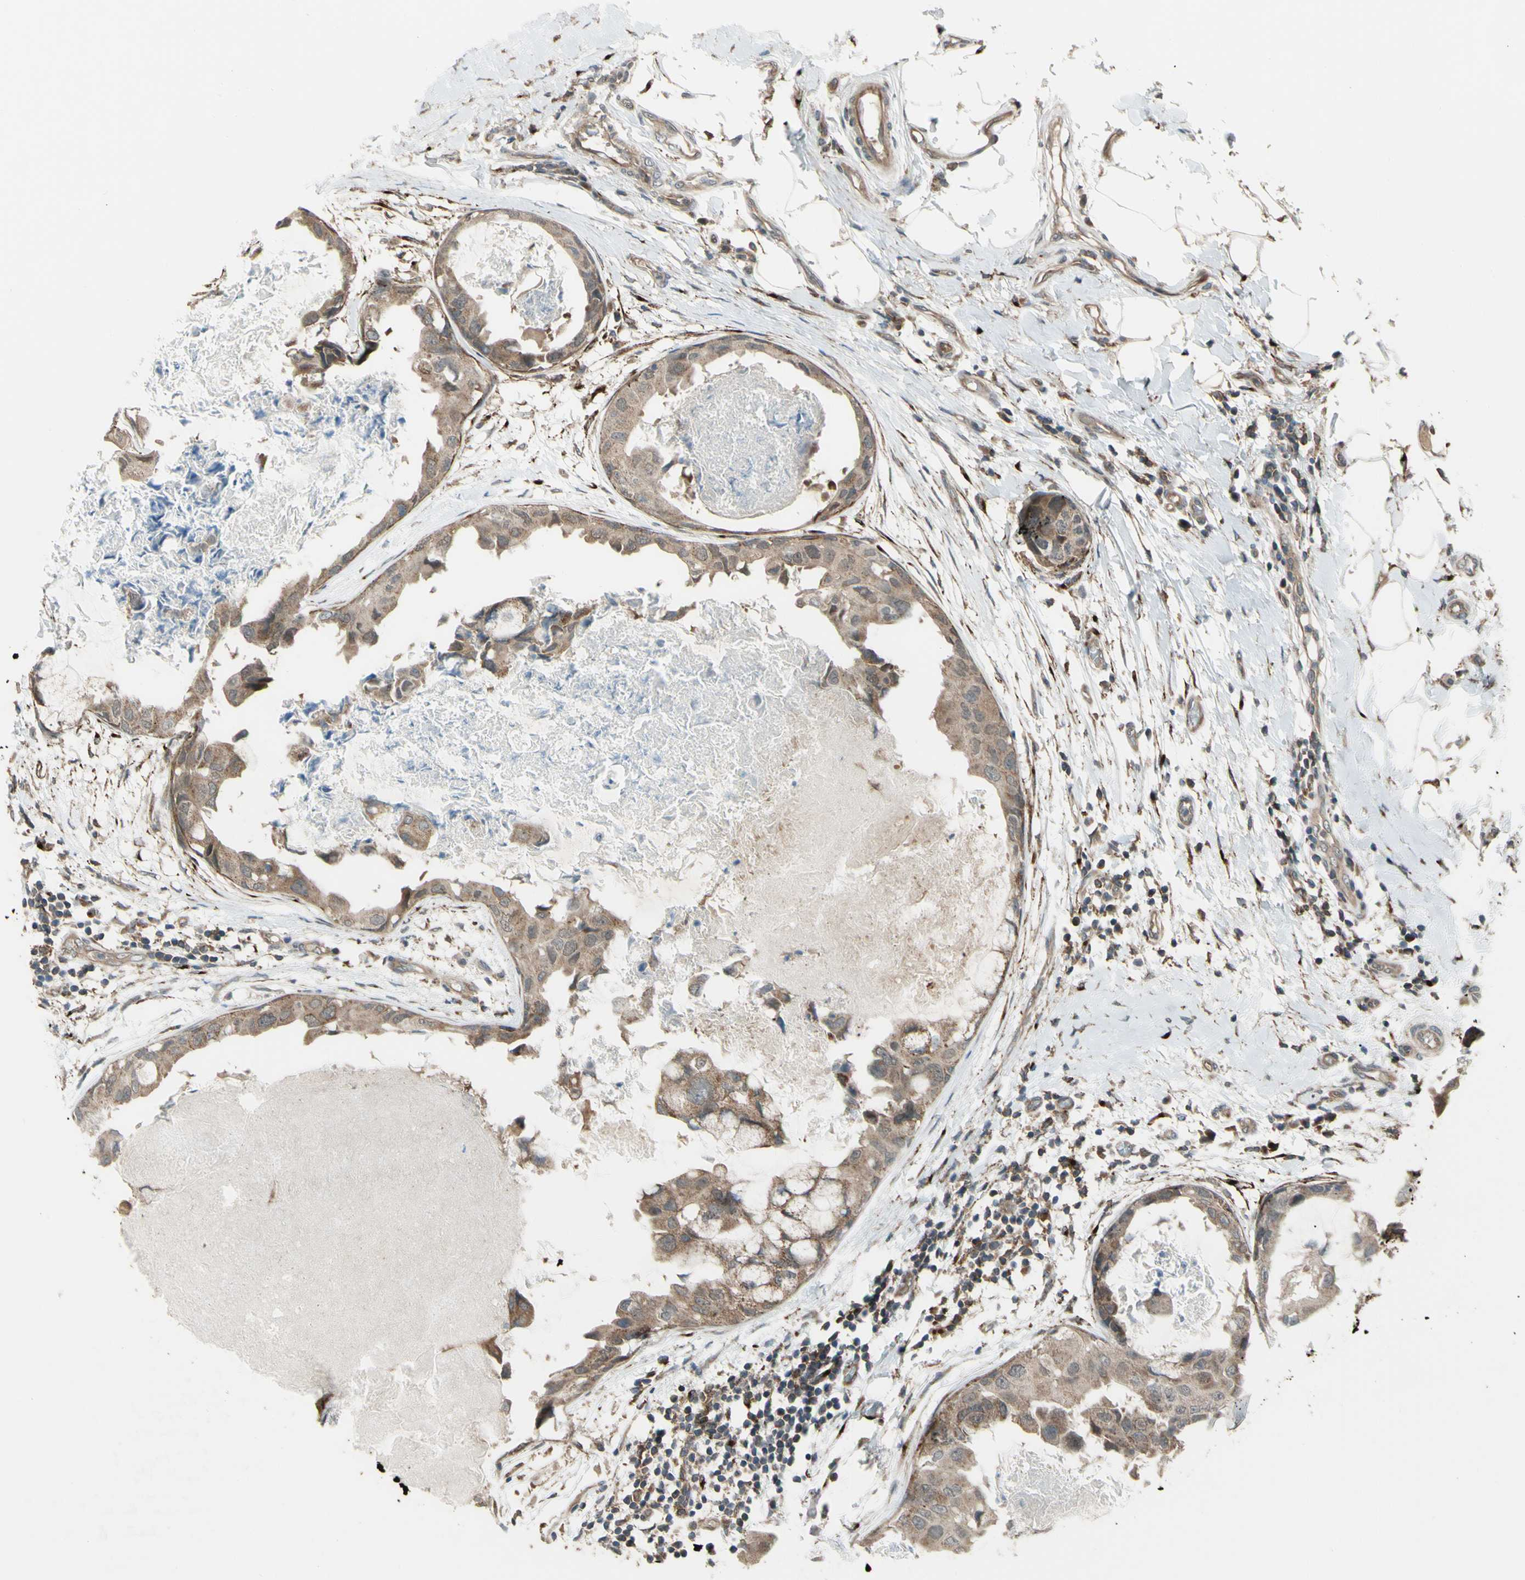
{"staining": {"intensity": "weak", "quantity": ">75%", "location": "cytoplasmic/membranous,nuclear"}, "tissue": "breast cancer", "cell_type": "Tumor cells", "image_type": "cancer", "snomed": [{"axis": "morphology", "description": "Duct carcinoma"}, {"axis": "topography", "description": "Breast"}], "caption": "A brown stain highlights weak cytoplasmic/membranous and nuclear expression of a protein in breast cancer (intraductal carcinoma) tumor cells.", "gene": "FLII", "patient": {"sex": "female", "age": 40}}